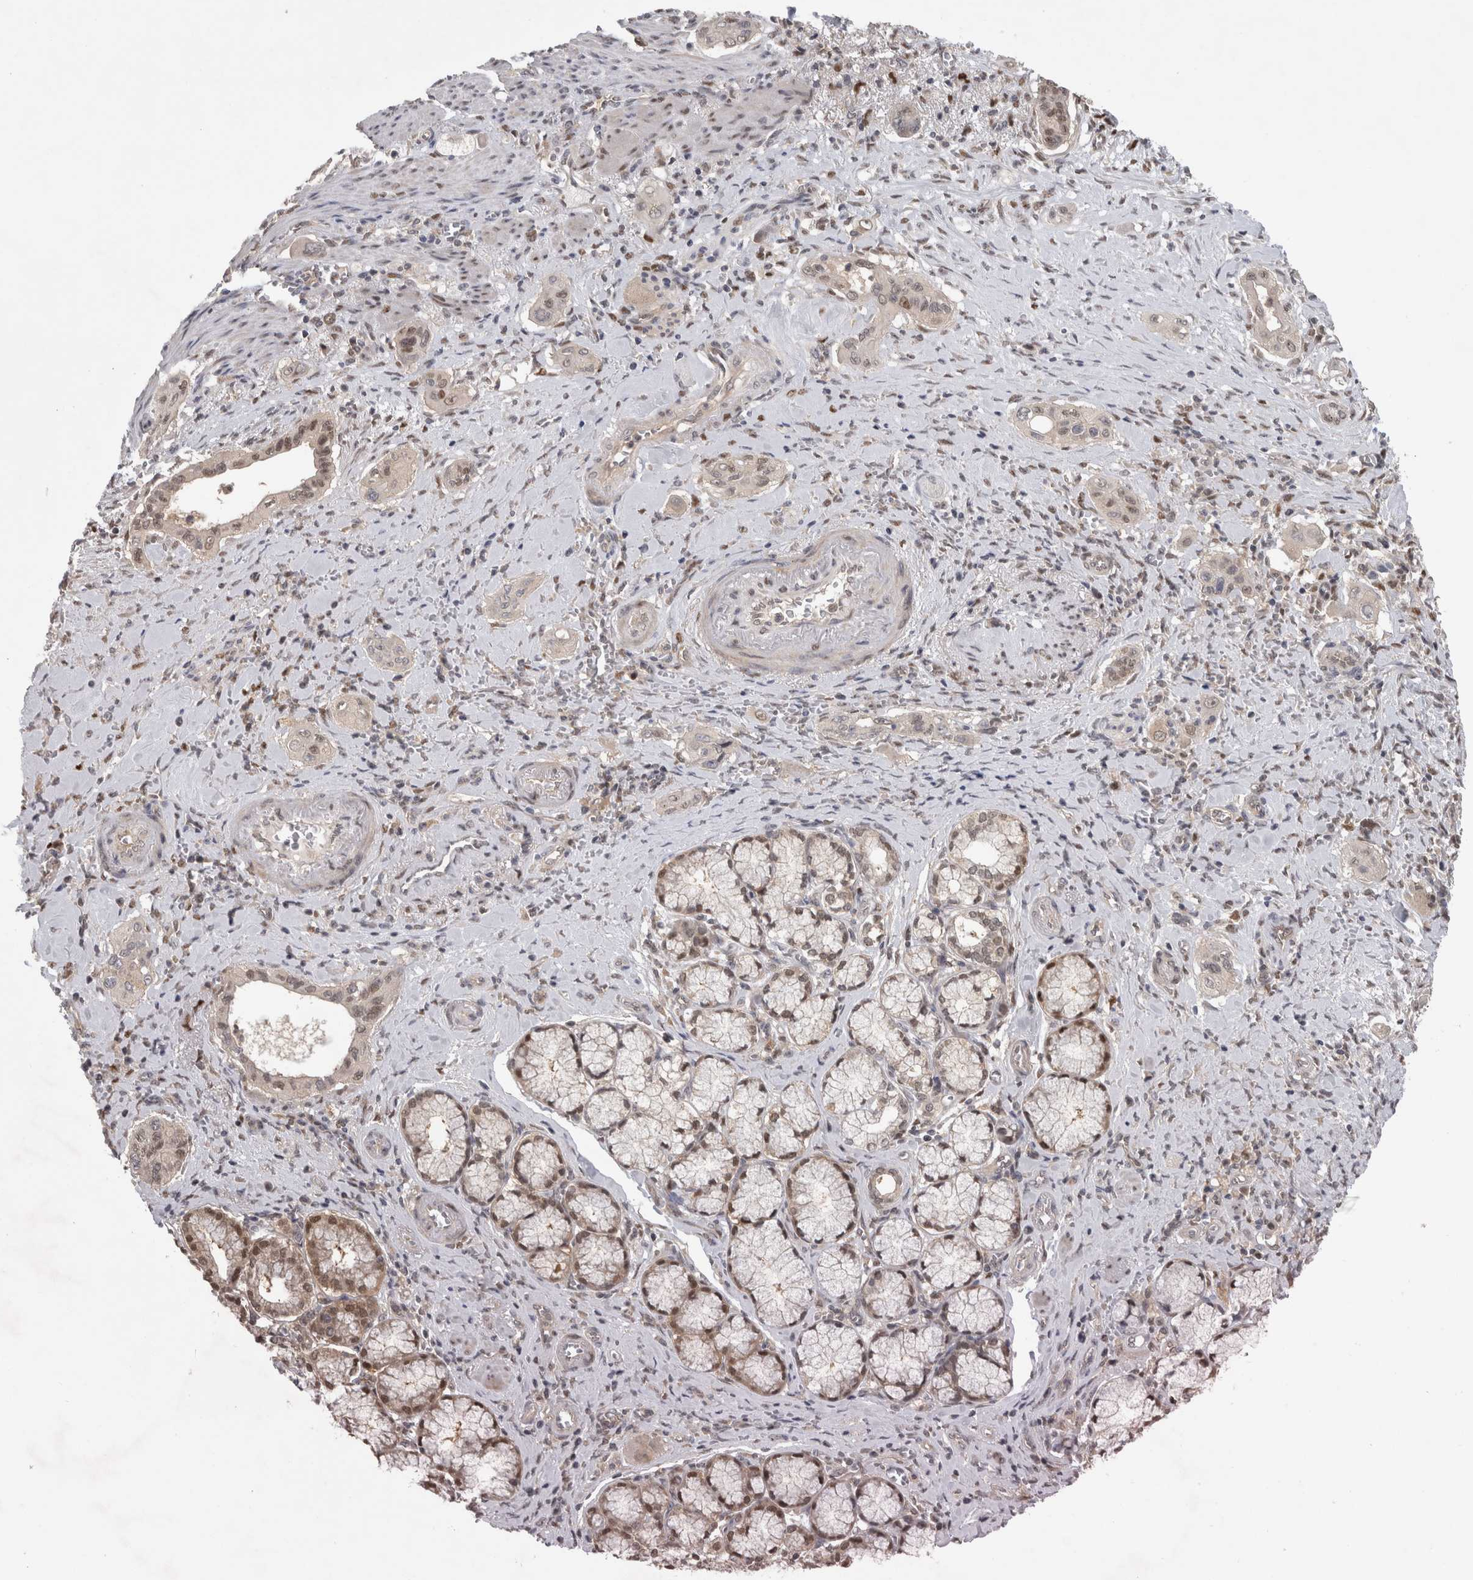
{"staining": {"intensity": "moderate", "quantity": "25%-75%", "location": "nuclear"}, "tissue": "pancreatic cancer", "cell_type": "Tumor cells", "image_type": "cancer", "snomed": [{"axis": "morphology", "description": "Adenocarcinoma, NOS"}, {"axis": "topography", "description": "Pancreas"}], "caption": "Immunohistochemistry (IHC) staining of pancreatic adenocarcinoma, which shows medium levels of moderate nuclear positivity in about 25%-75% of tumor cells indicating moderate nuclear protein expression. The staining was performed using DAB (3,3'-diaminobenzidine) (brown) for protein detection and nuclei were counterstained in hematoxylin (blue).", "gene": "PIGP", "patient": {"sex": "male", "age": 77}}